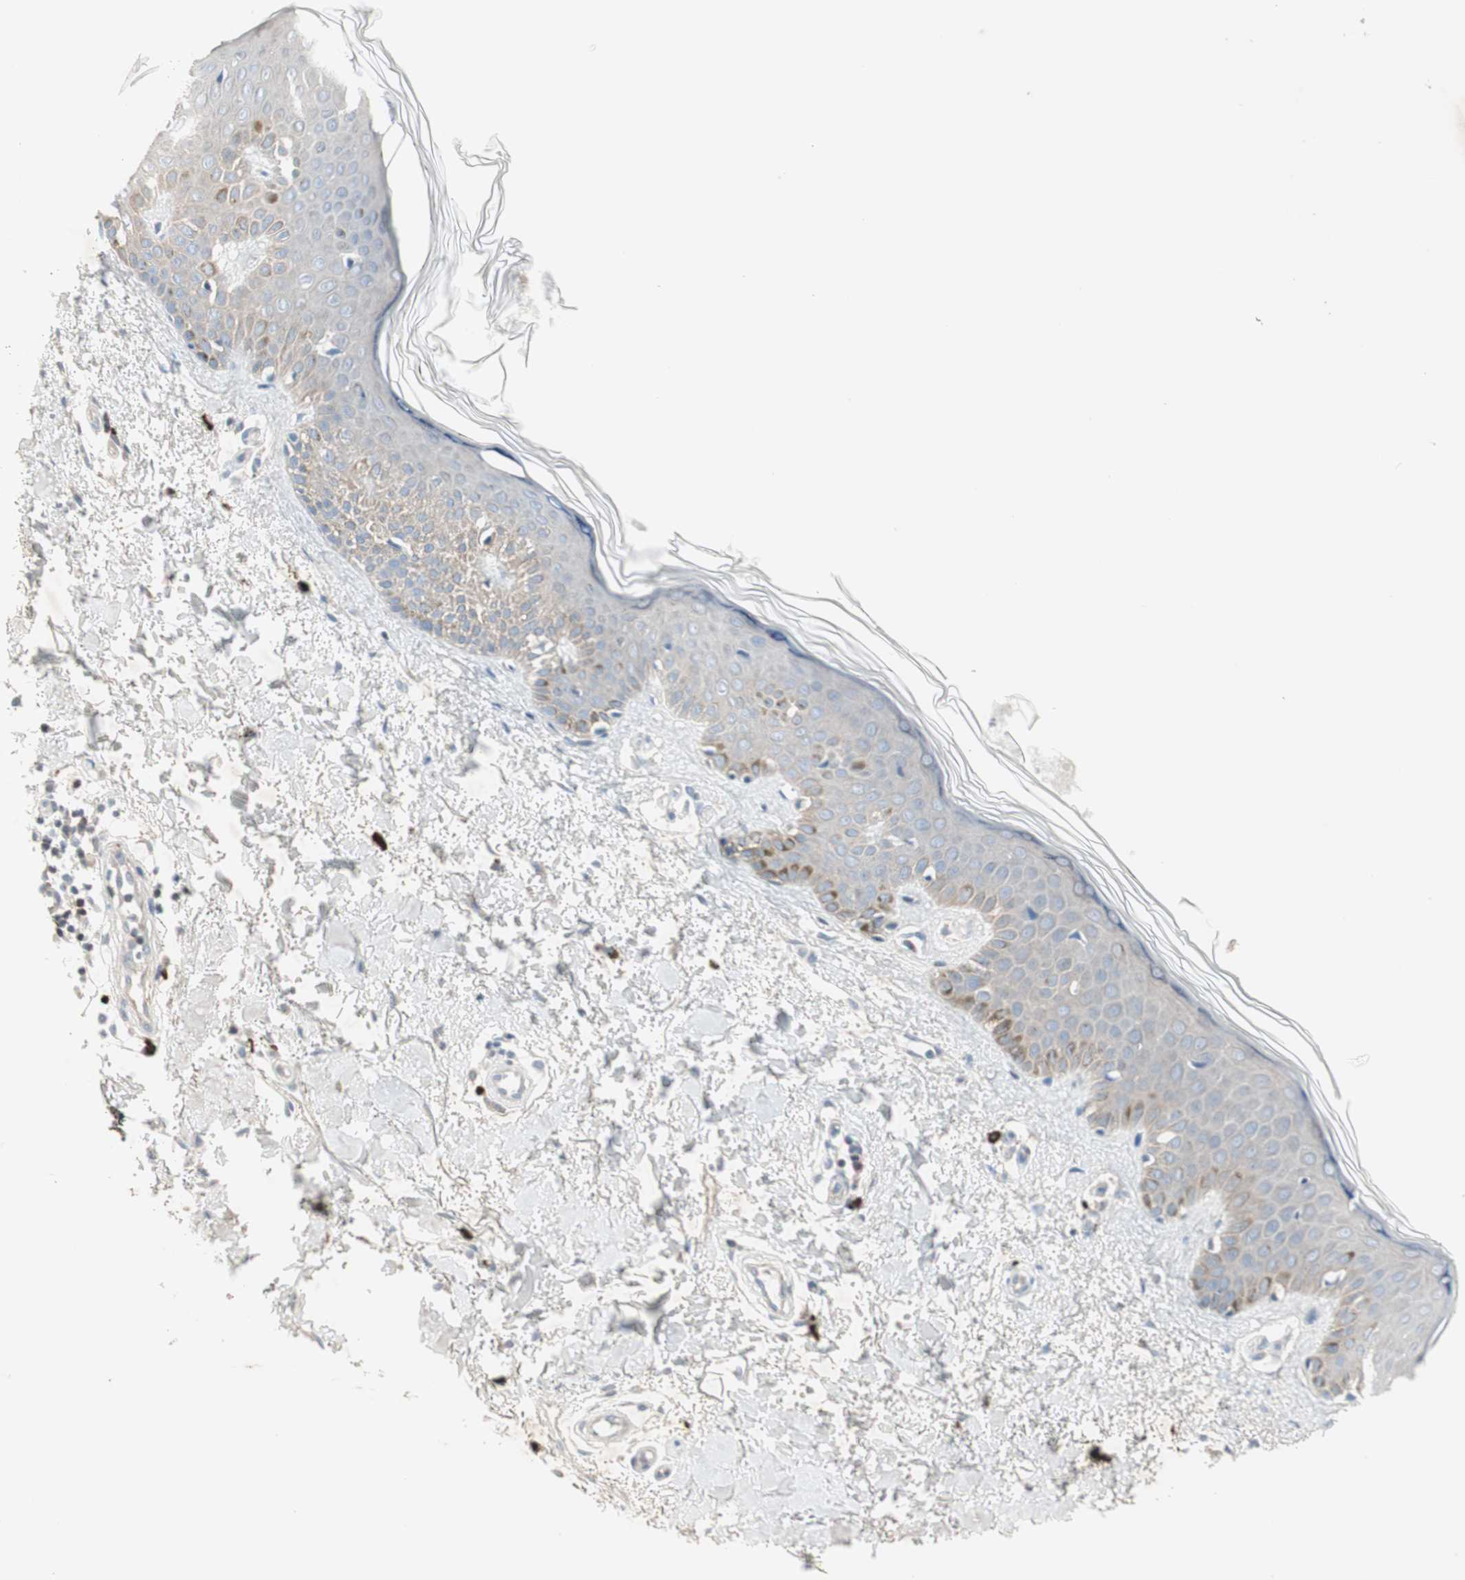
{"staining": {"intensity": "negative", "quantity": "none", "location": "none"}, "tissue": "skin", "cell_type": "Fibroblasts", "image_type": "normal", "snomed": [{"axis": "morphology", "description": "Normal tissue, NOS"}, {"axis": "topography", "description": "Skin"}], "caption": "A high-resolution micrograph shows immunohistochemistry staining of benign skin, which displays no significant expression in fibroblasts. (Brightfield microscopy of DAB (3,3'-diaminobenzidine) IHC at high magnification).", "gene": "MAPRE3", "patient": {"sex": "male", "age": 67}}